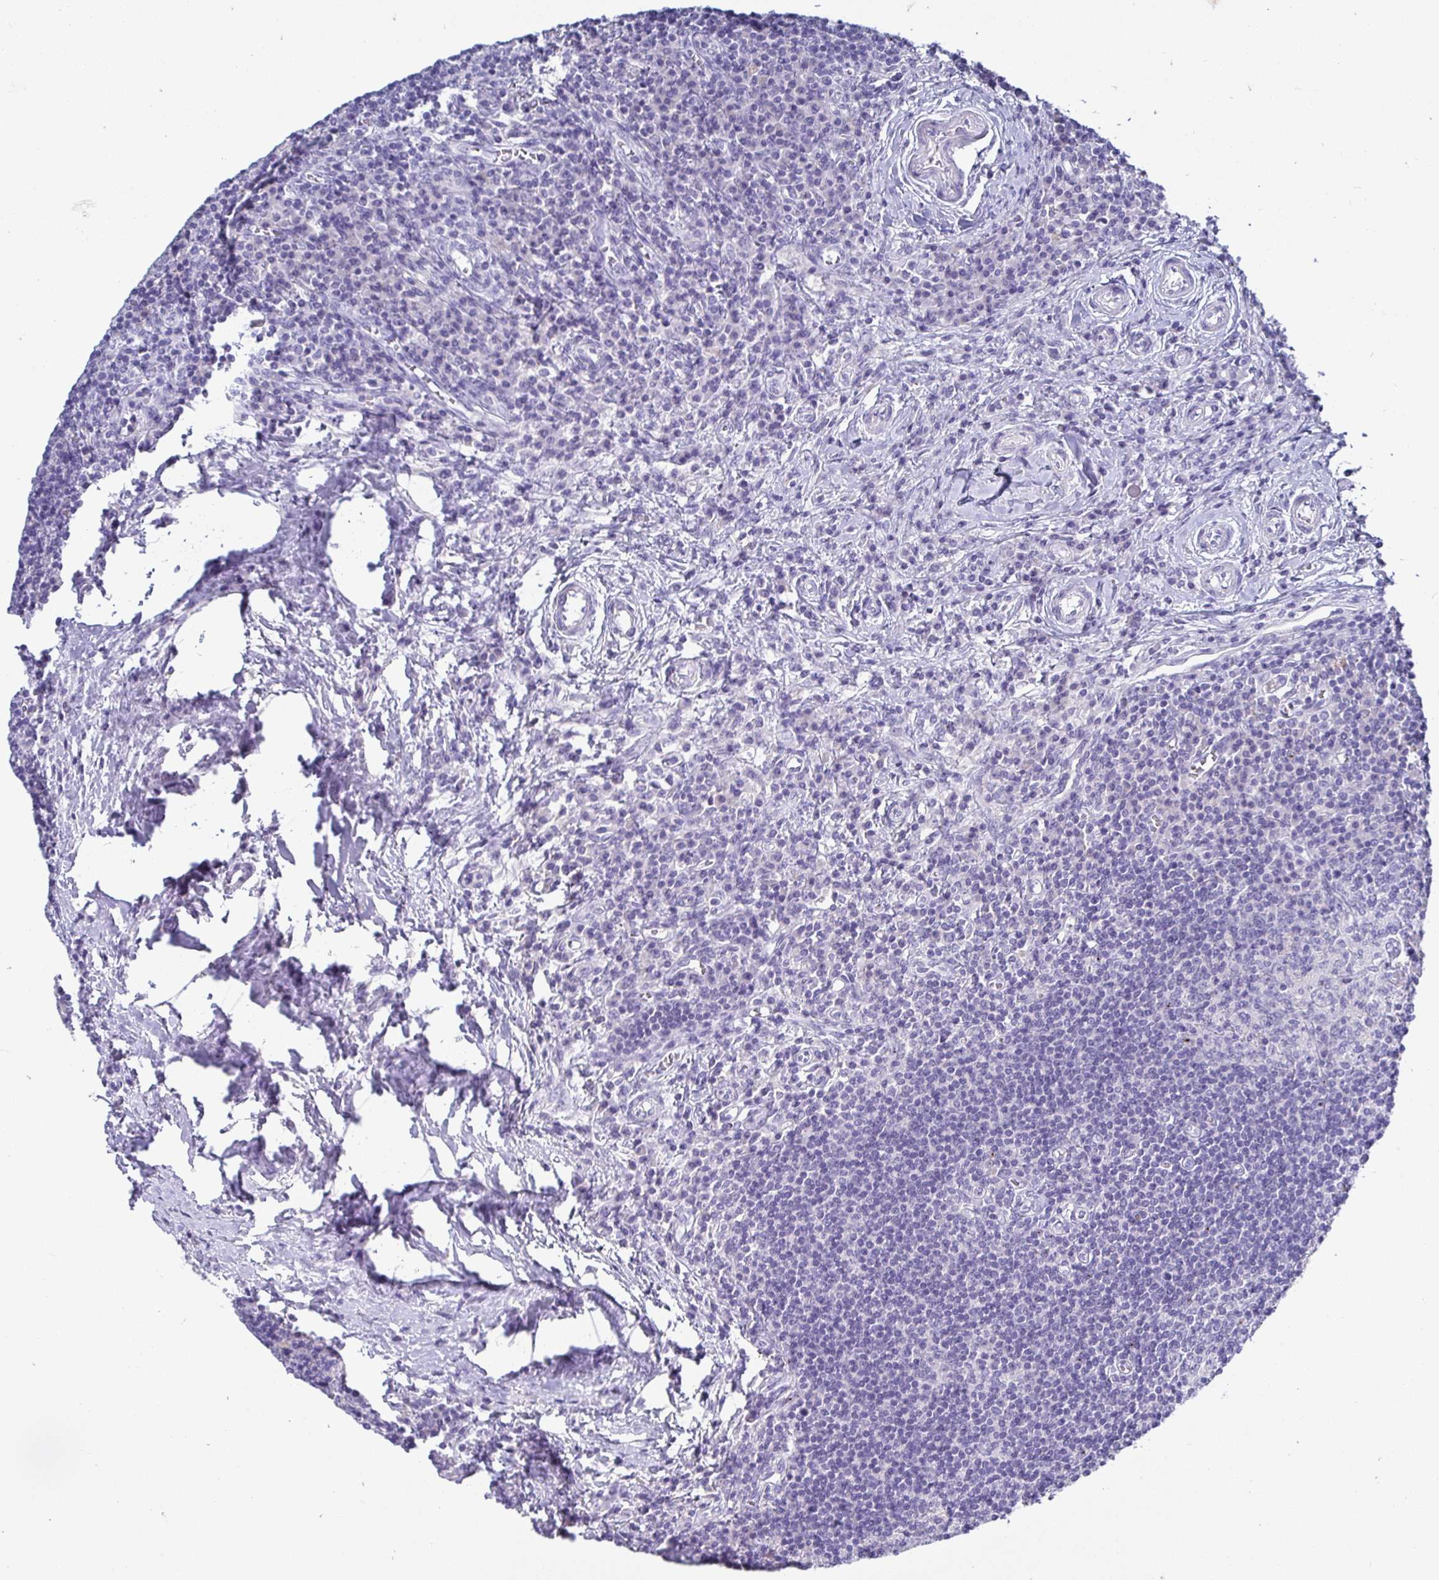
{"staining": {"intensity": "negative", "quantity": "none", "location": "none"}, "tissue": "lymph node", "cell_type": "Germinal center cells", "image_type": "normal", "snomed": [{"axis": "morphology", "description": "Normal tissue, NOS"}, {"axis": "topography", "description": "Lymph node"}], "caption": "An immunohistochemistry image of normal lymph node is shown. There is no staining in germinal center cells of lymph node. (Stains: DAB immunohistochemistry (IHC) with hematoxylin counter stain, Microscopy: brightfield microscopy at high magnification).", "gene": "TMEM241", "patient": {"sex": "male", "age": 67}}